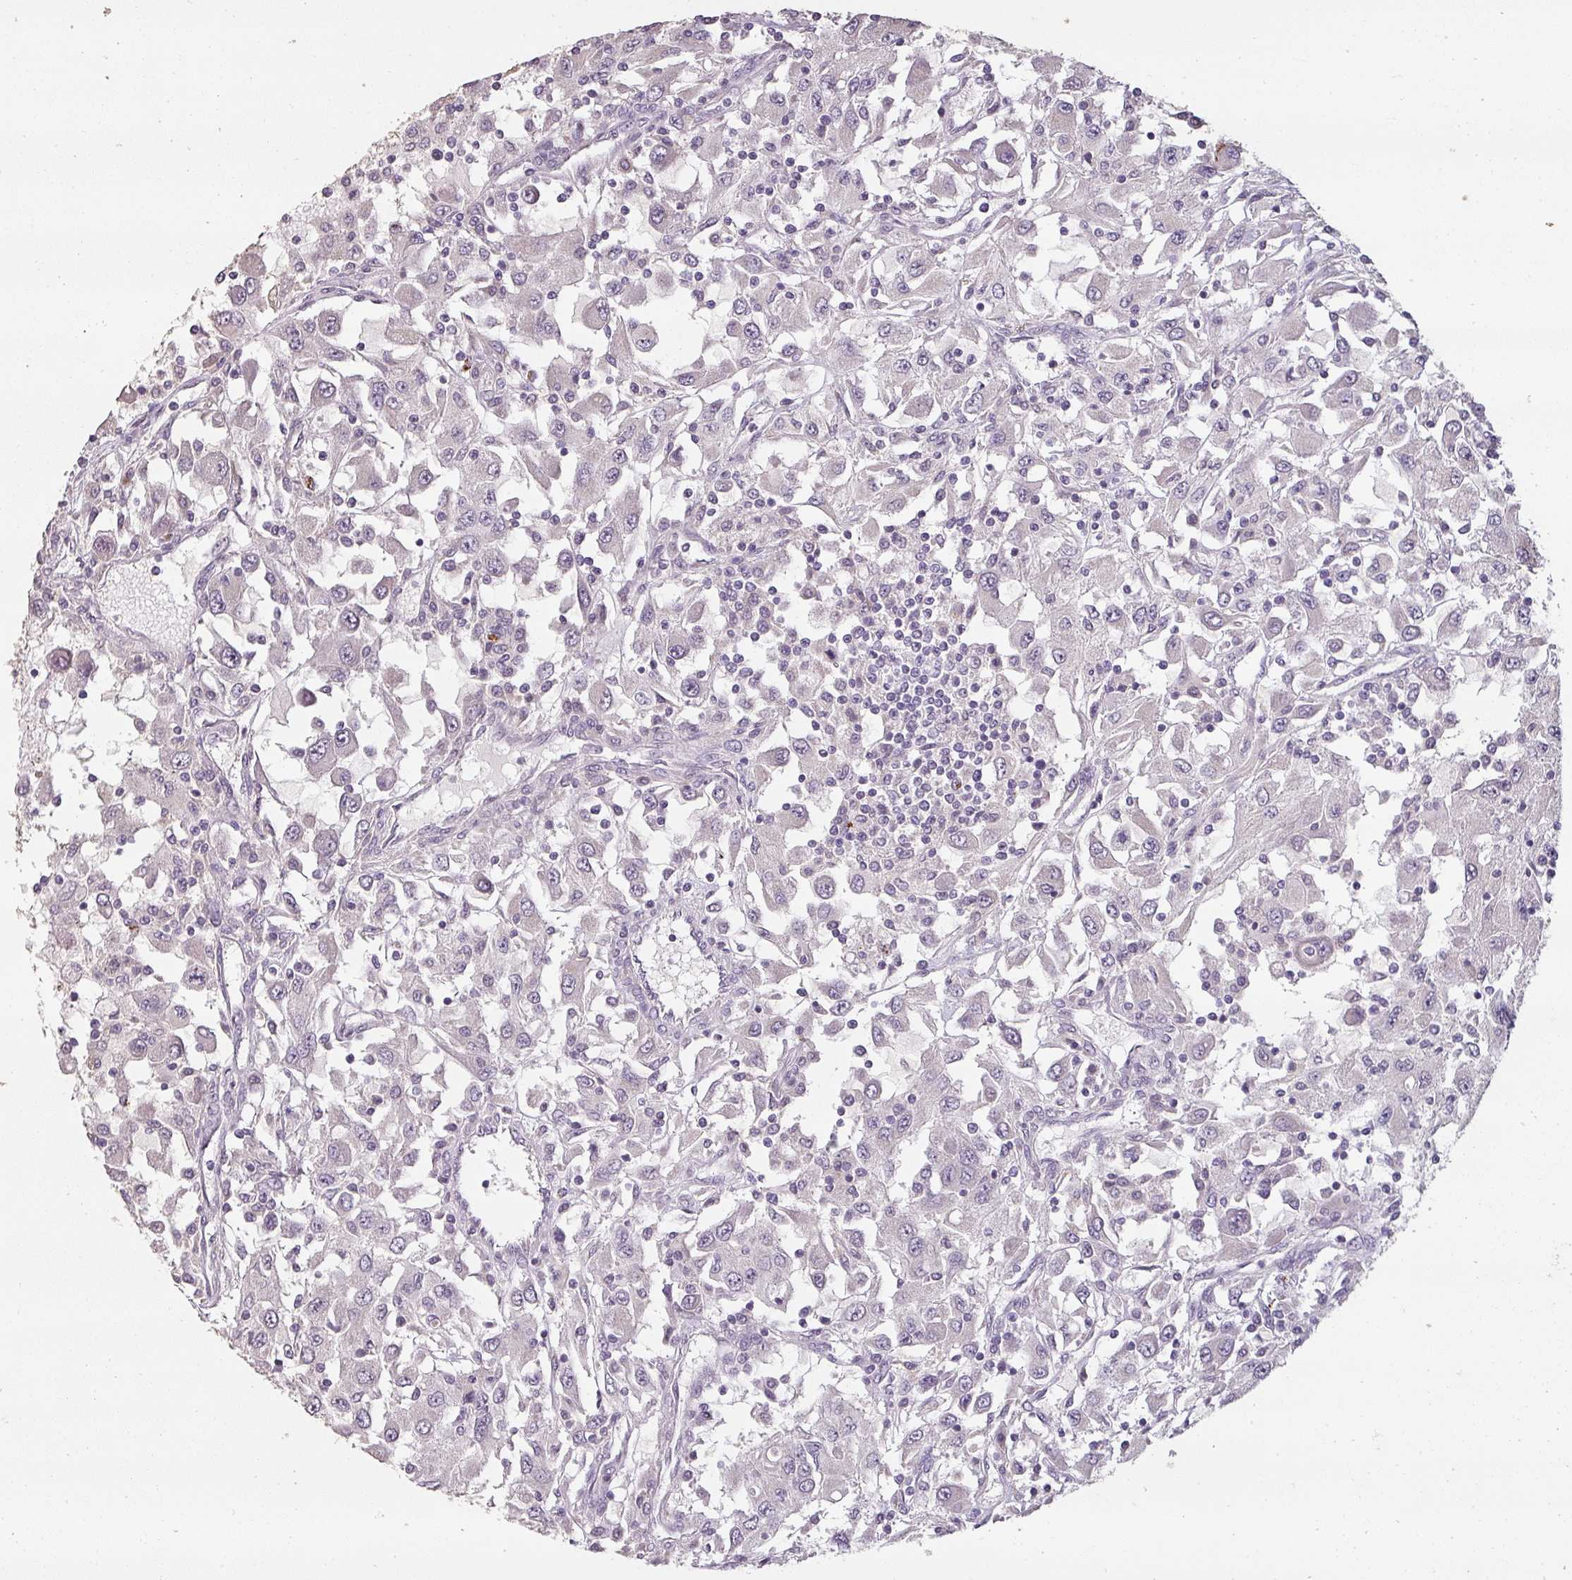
{"staining": {"intensity": "negative", "quantity": "none", "location": "none"}, "tissue": "renal cancer", "cell_type": "Tumor cells", "image_type": "cancer", "snomed": [{"axis": "morphology", "description": "Adenocarcinoma, NOS"}, {"axis": "topography", "description": "Kidney"}], "caption": "IHC micrograph of neoplastic tissue: human adenocarcinoma (renal) stained with DAB (3,3'-diaminobenzidine) displays no significant protein positivity in tumor cells.", "gene": "LYPLA1", "patient": {"sex": "female", "age": 67}}